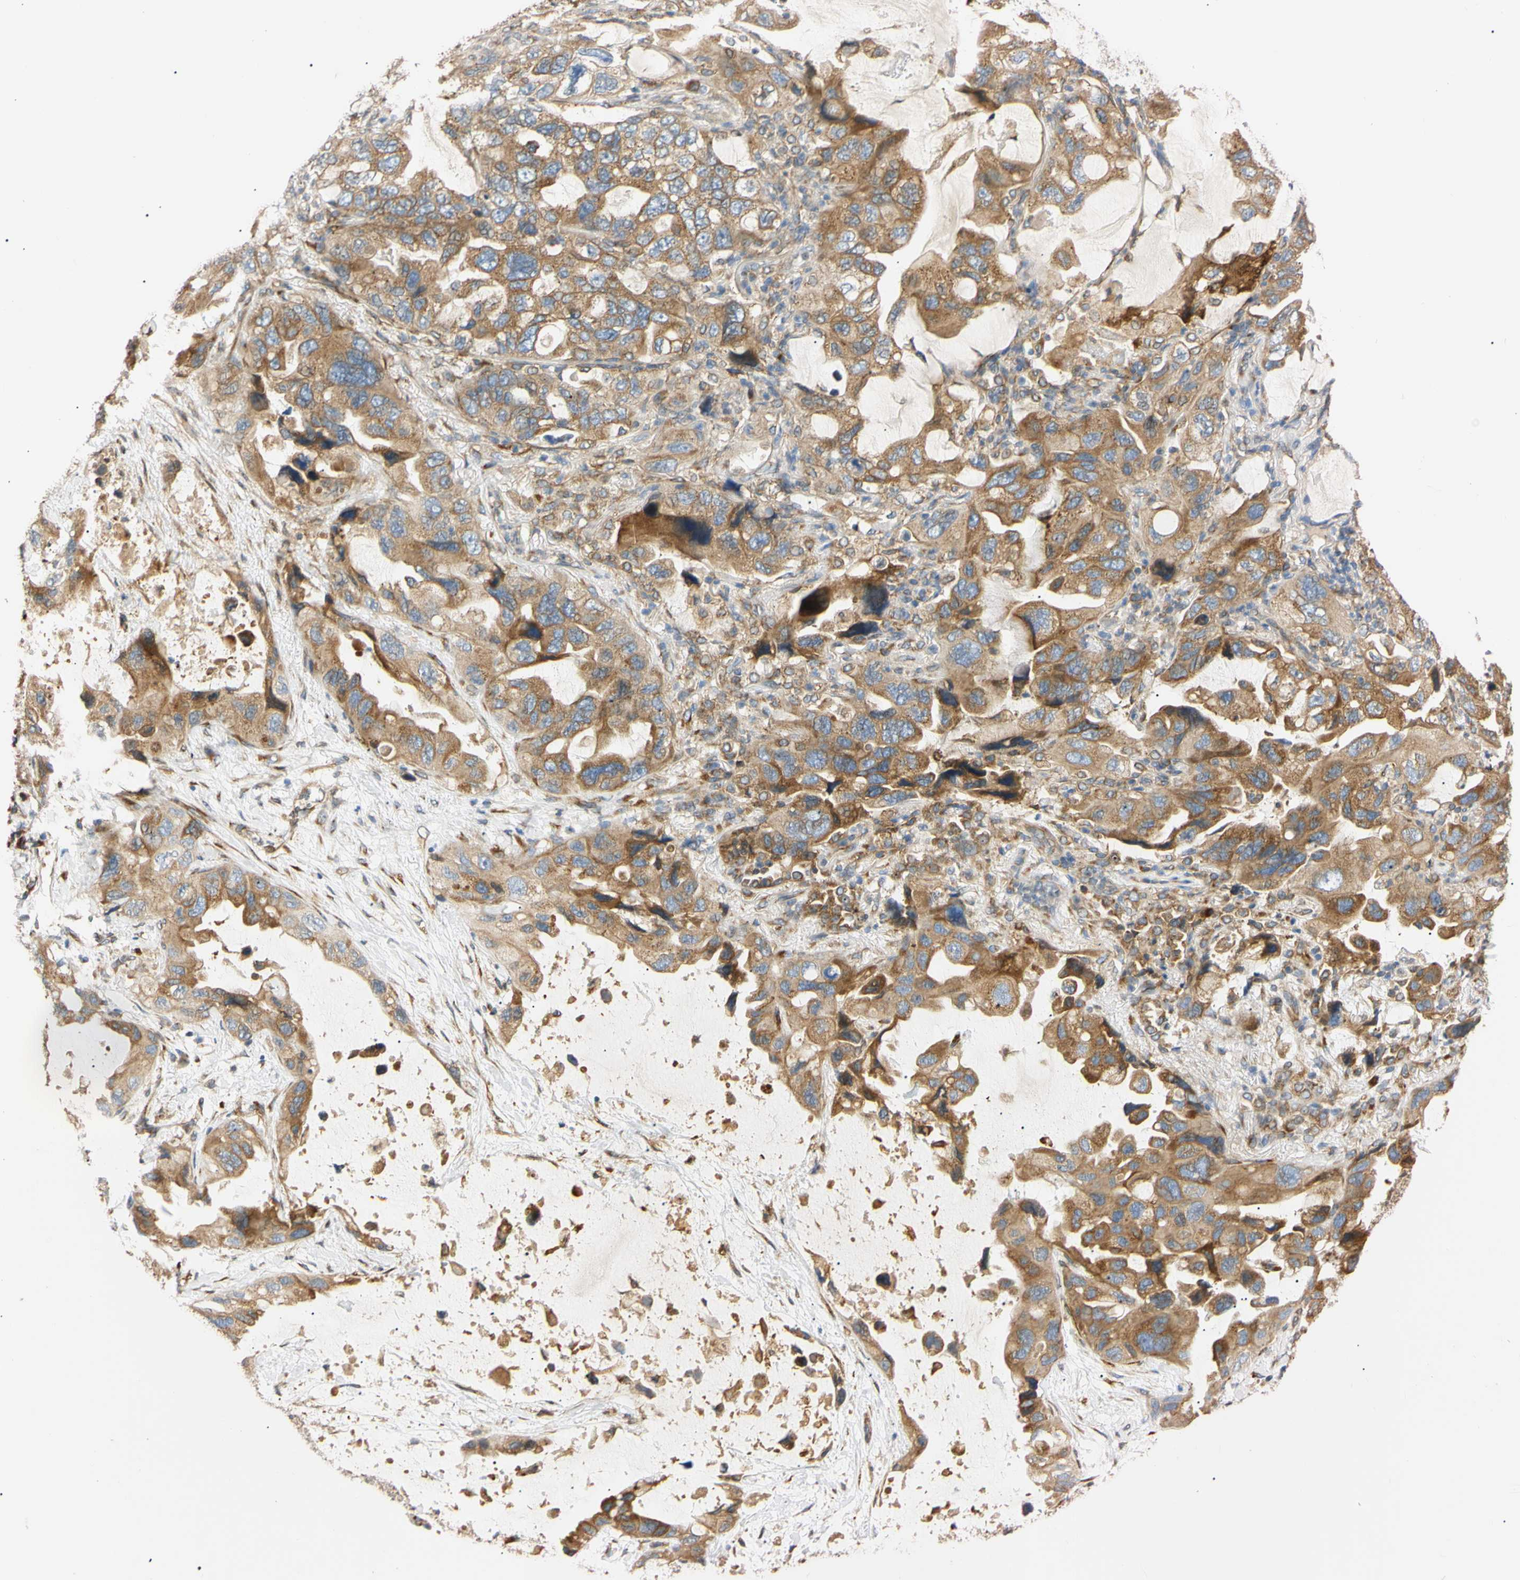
{"staining": {"intensity": "moderate", "quantity": ">75%", "location": "cytoplasmic/membranous"}, "tissue": "lung cancer", "cell_type": "Tumor cells", "image_type": "cancer", "snomed": [{"axis": "morphology", "description": "Squamous cell carcinoma, NOS"}, {"axis": "topography", "description": "Lung"}], "caption": "Human lung cancer (squamous cell carcinoma) stained with a brown dye reveals moderate cytoplasmic/membranous positive expression in about >75% of tumor cells.", "gene": "IER3IP1", "patient": {"sex": "female", "age": 73}}